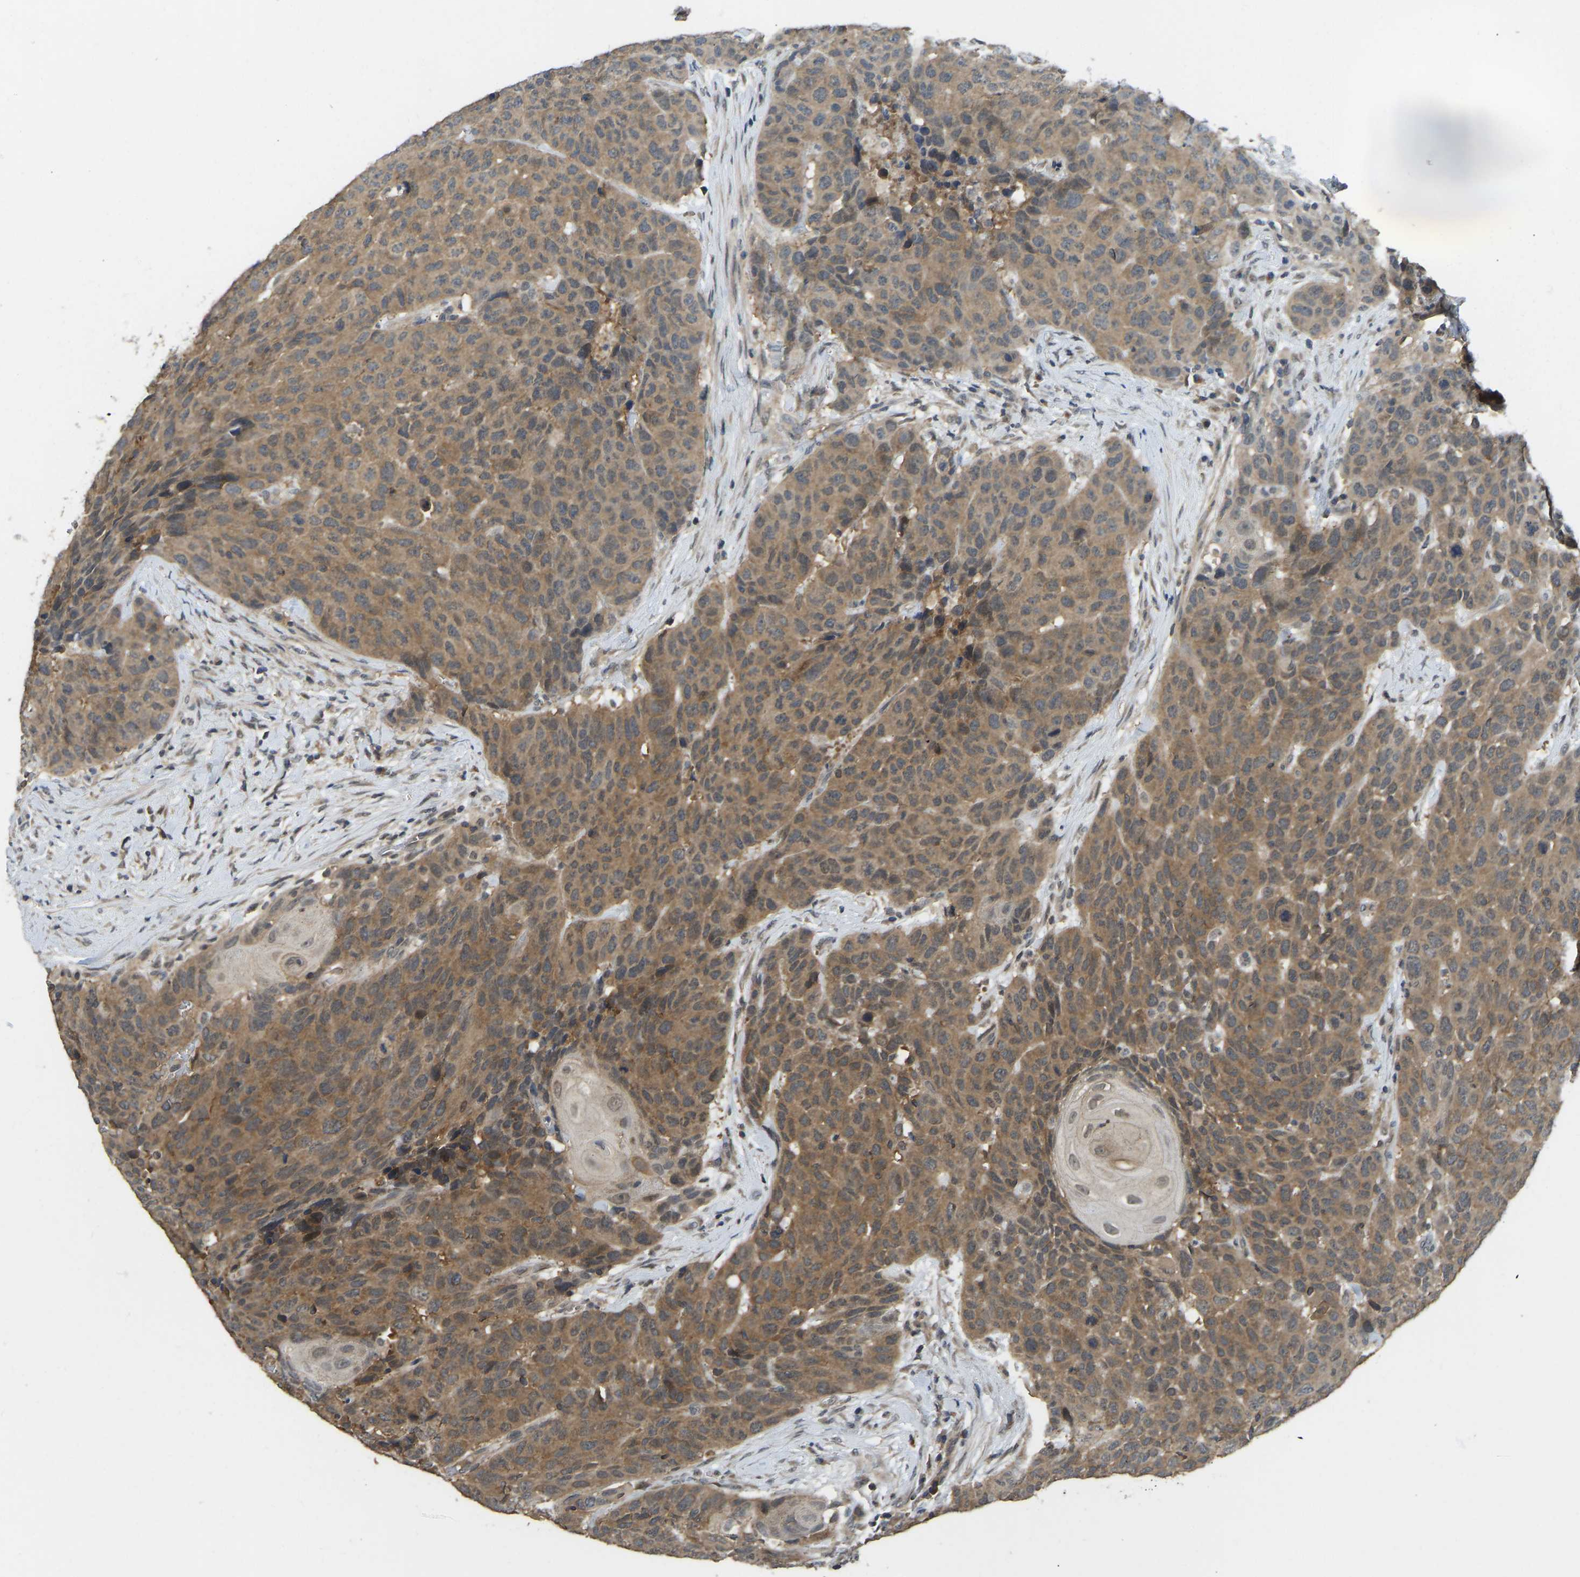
{"staining": {"intensity": "moderate", "quantity": ">75%", "location": "cytoplasmic/membranous"}, "tissue": "head and neck cancer", "cell_type": "Tumor cells", "image_type": "cancer", "snomed": [{"axis": "morphology", "description": "Squamous cell carcinoma, NOS"}, {"axis": "topography", "description": "Head-Neck"}], "caption": "A brown stain shows moderate cytoplasmic/membranous positivity of a protein in squamous cell carcinoma (head and neck) tumor cells.", "gene": "NDRG3", "patient": {"sex": "male", "age": 66}}